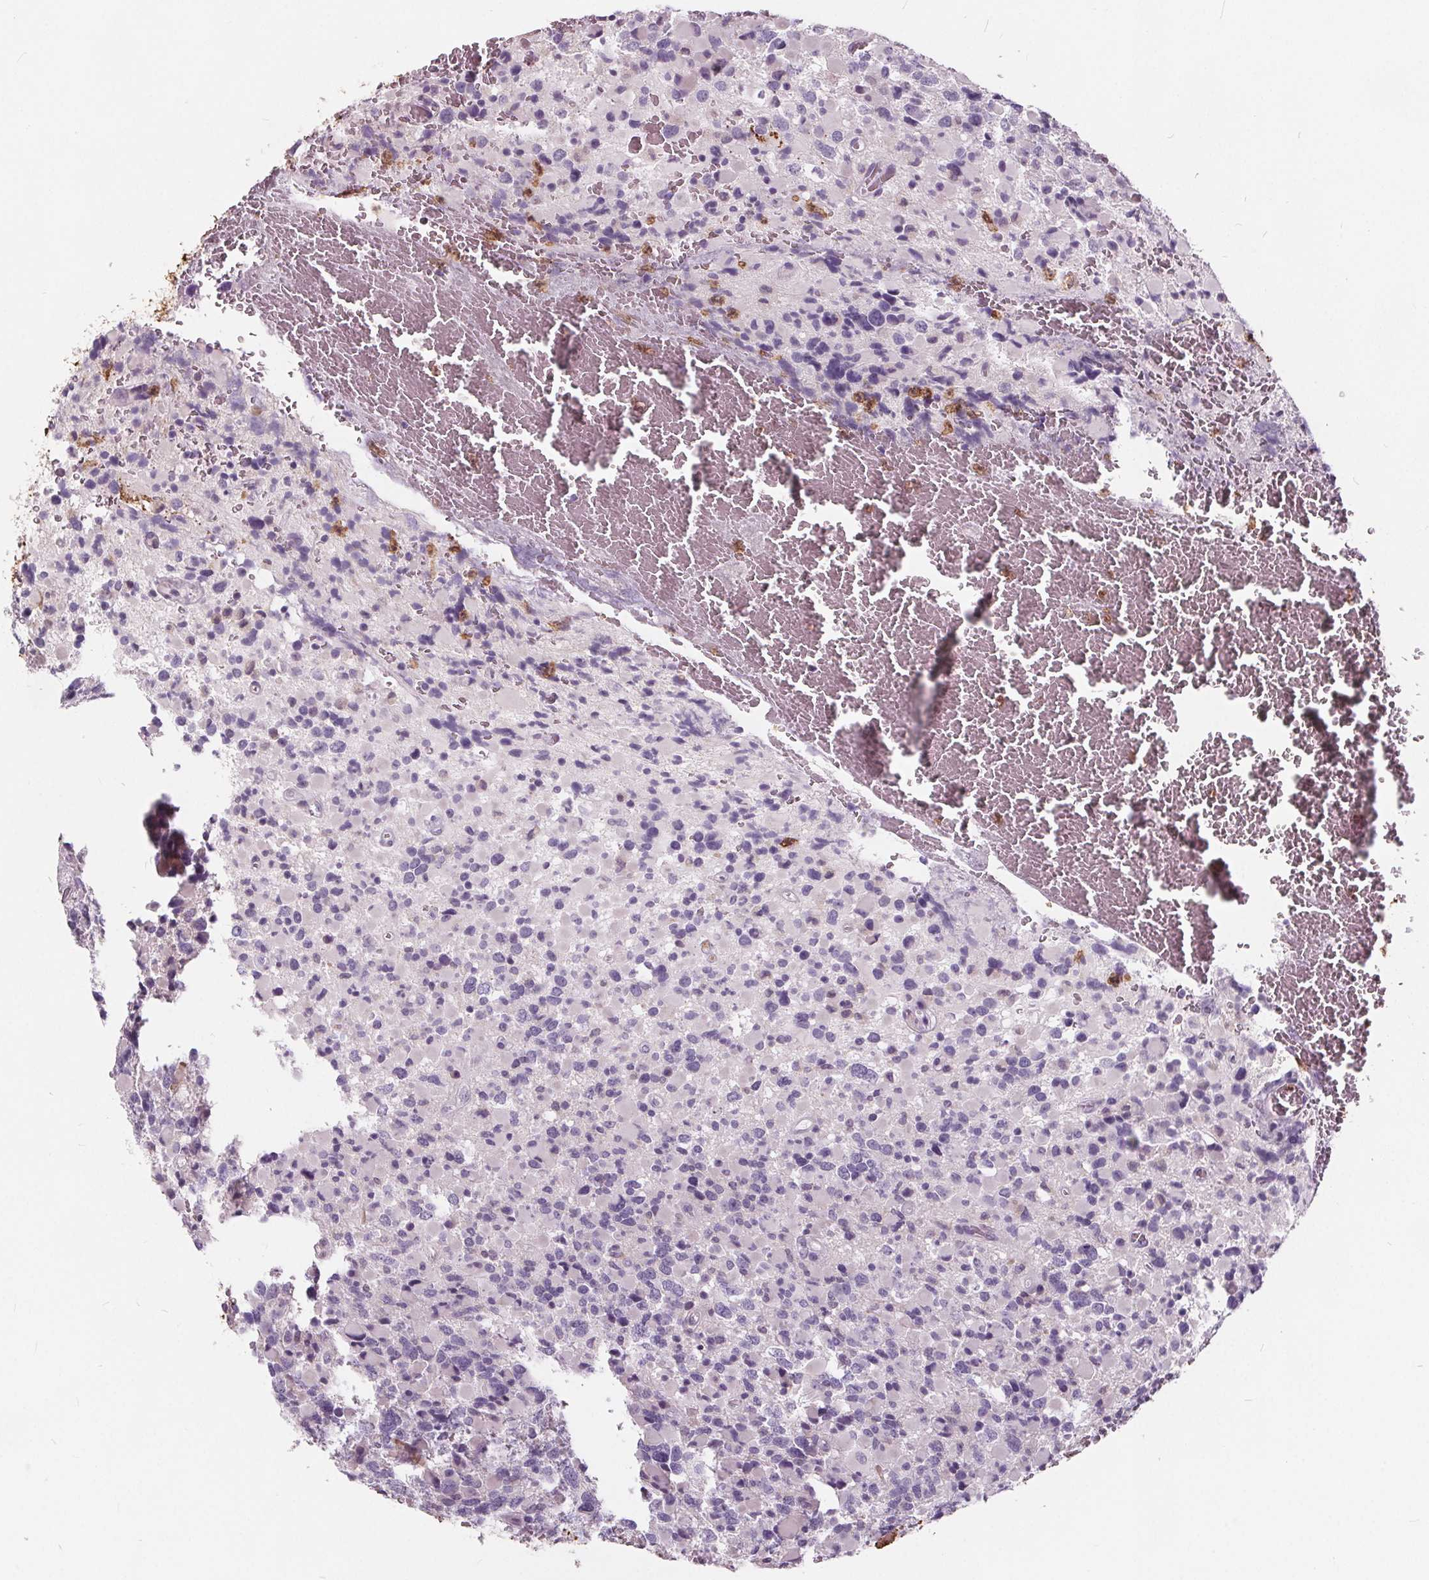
{"staining": {"intensity": "negative", "quantity": "none", "location": "none"}, "tissue": "glioma", "cell_type": "Tumor cells", "image_type": "cancer", "snomed": [{"axis": "morphology", "description": "Glioma, malignant, High grade"}, {"axis": "topography", "description": "Brain"}], "caption": "This histopathology image is of glioma stained with immunohistochemistry to label a protein in brown with the nuclei are counter-stained blue. There is no positivity in tumor cells.", "gene": "HAAO", "patient": {"sex": "female", "age": 40}}